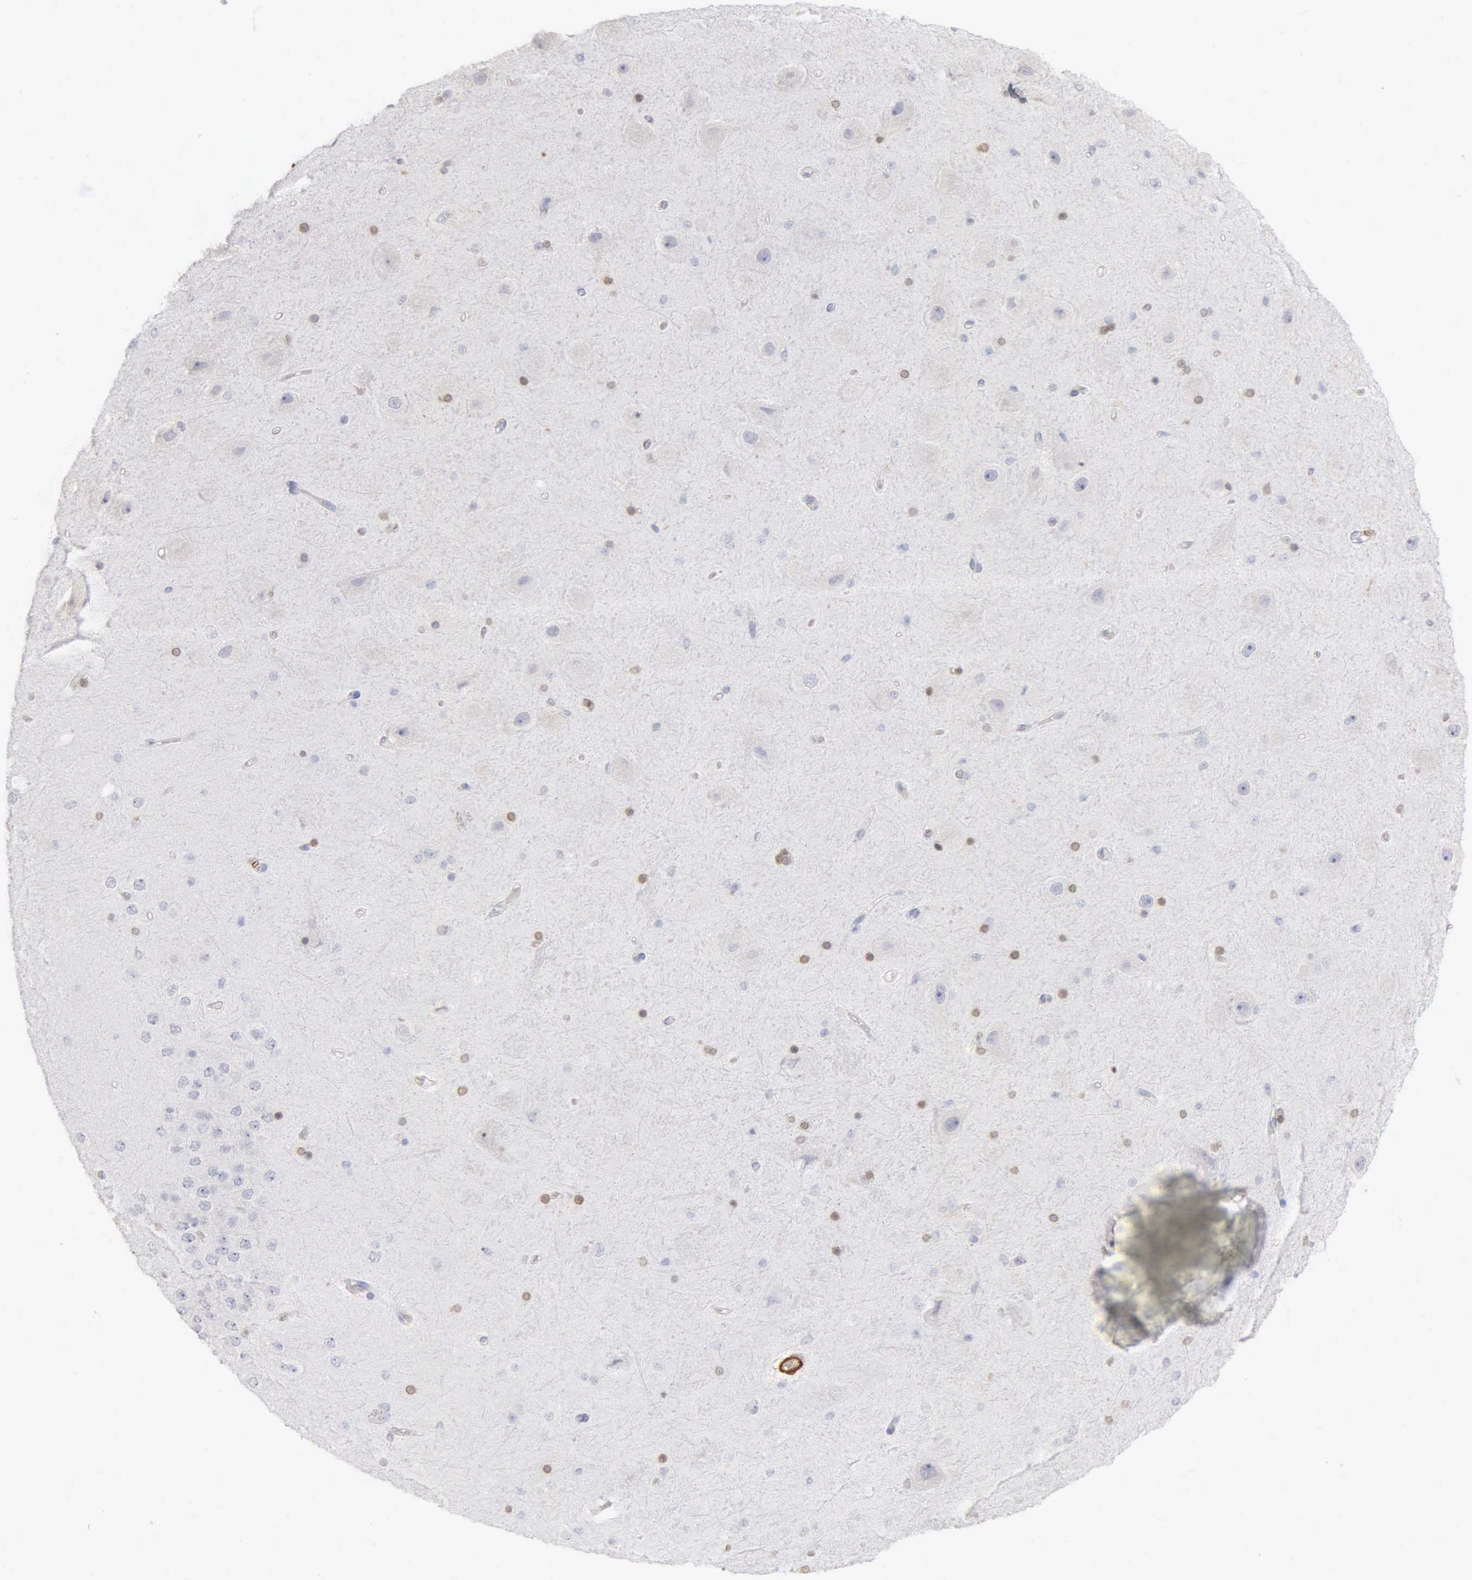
{"staining": {"intensity": "weak", "quantity": "<25%", "location": "cytoplasmic/membranous"}, "tissue": "hippocampus", "cell_type": "Glial cells", "image_type": "normal", "snomed": [{"axis": "morphology", "description": "Normal tissue, NOS"}, {"axis": "topography", "description": "Hippocampus"}], "caption": "This is an immunohistochemistry image of normal human hippocampus. There is no staining in glial cells.", "gene": "CNN1", "patient": {"sex": "female", "age": 54}}